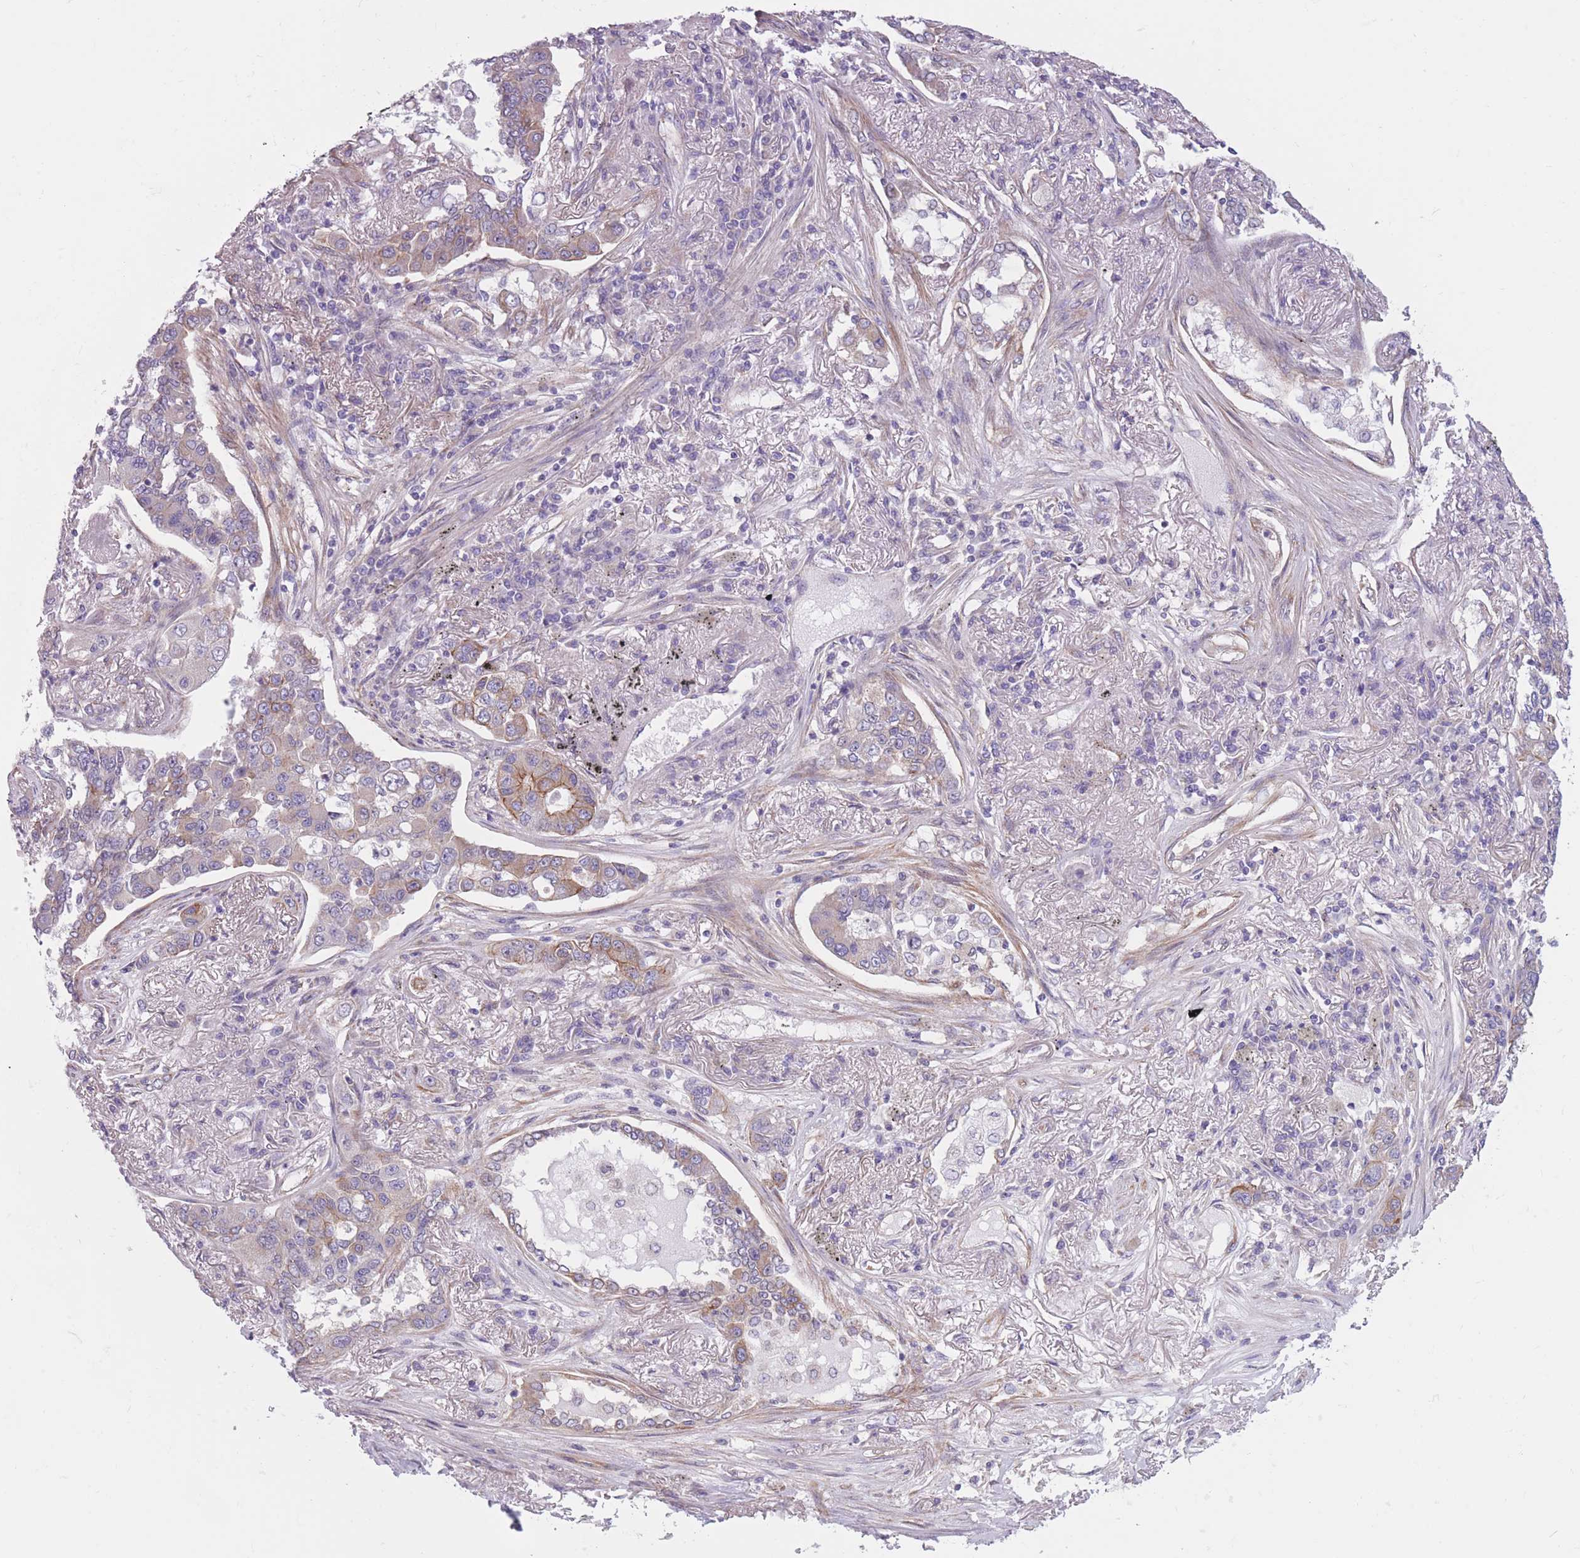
{"staining": {"intensity": "moderate", "quantity": "<25%", "location": "cytoplasmic/membranous"}, "tissue": "lung cancer", "cell_type": "Tumor cells", "image_type": "cancer", "snomed": [{"axis": "morphology", "description": "Adenocarcinoma, NOS"}, {"axis": "topography", "description": "Lung"}], "caption": "DAB immunohistochemical staining of human lung cancer (adenocarcinoma) demonstrates moderate cytoplasmic/membranous protein staining in about <25% of tumor cells.", "gene": "SERPINB3", "patient": {"sex": "male", "age": 49}}